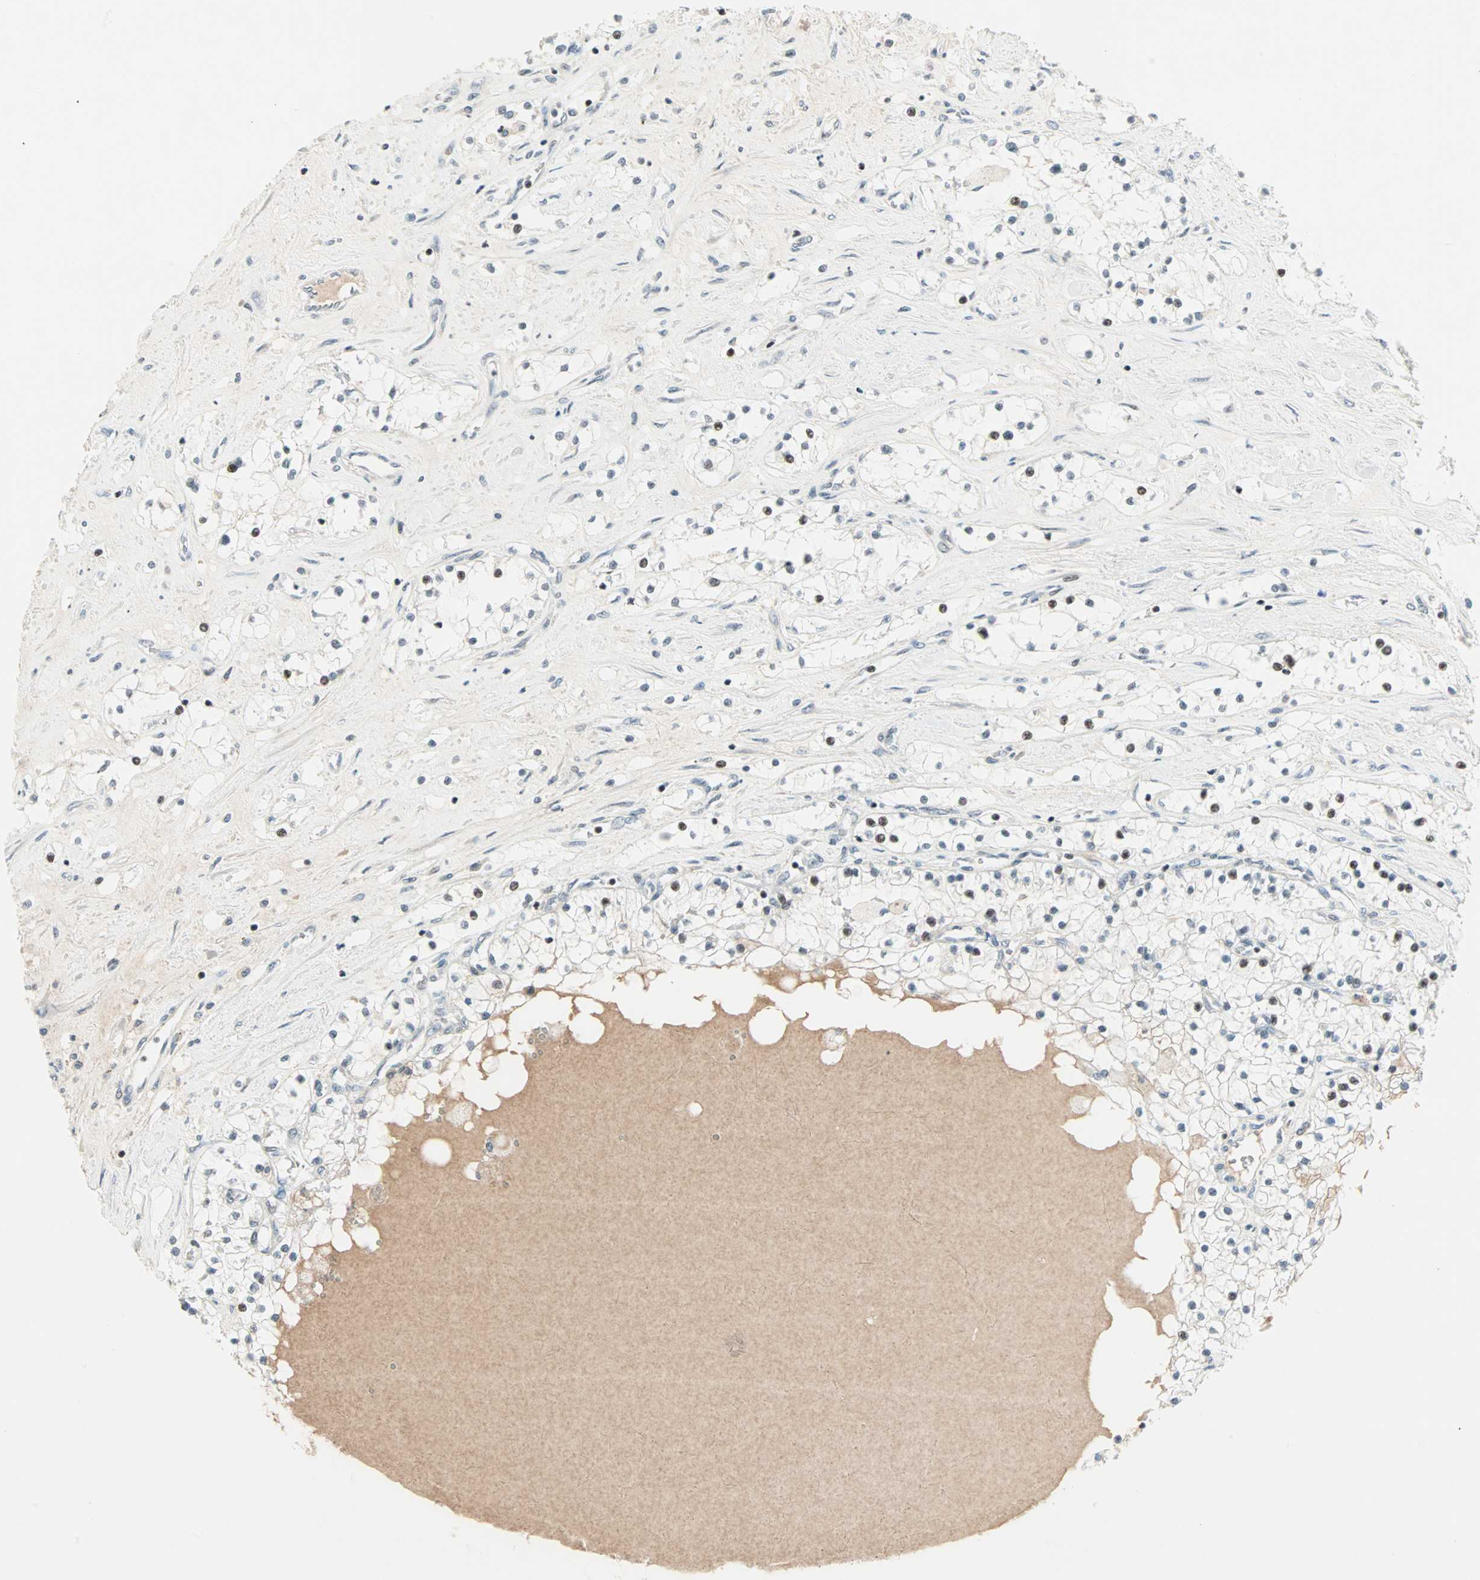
{"staining": {"intensity": "weak", "quantity": "25%-75%", "location": "nuclear"}, "tissue": "renal cancer", "cell_type": "Tumor cells", "image_type": "cancer", "snomed": [{"axis": "morphology", "description": "Adenocarcinoma, NOS"}, {"axis": "topography", "description": "Kidney"}], "caption": "Immunohistochemical staining of human renal cancer (adenocarcinoma) reveals weak nuclear protein expression in approximately 25%-75% of tumor cells.", "gene": "SIN3A", "patient": {"sex": "male", "age": 68}}